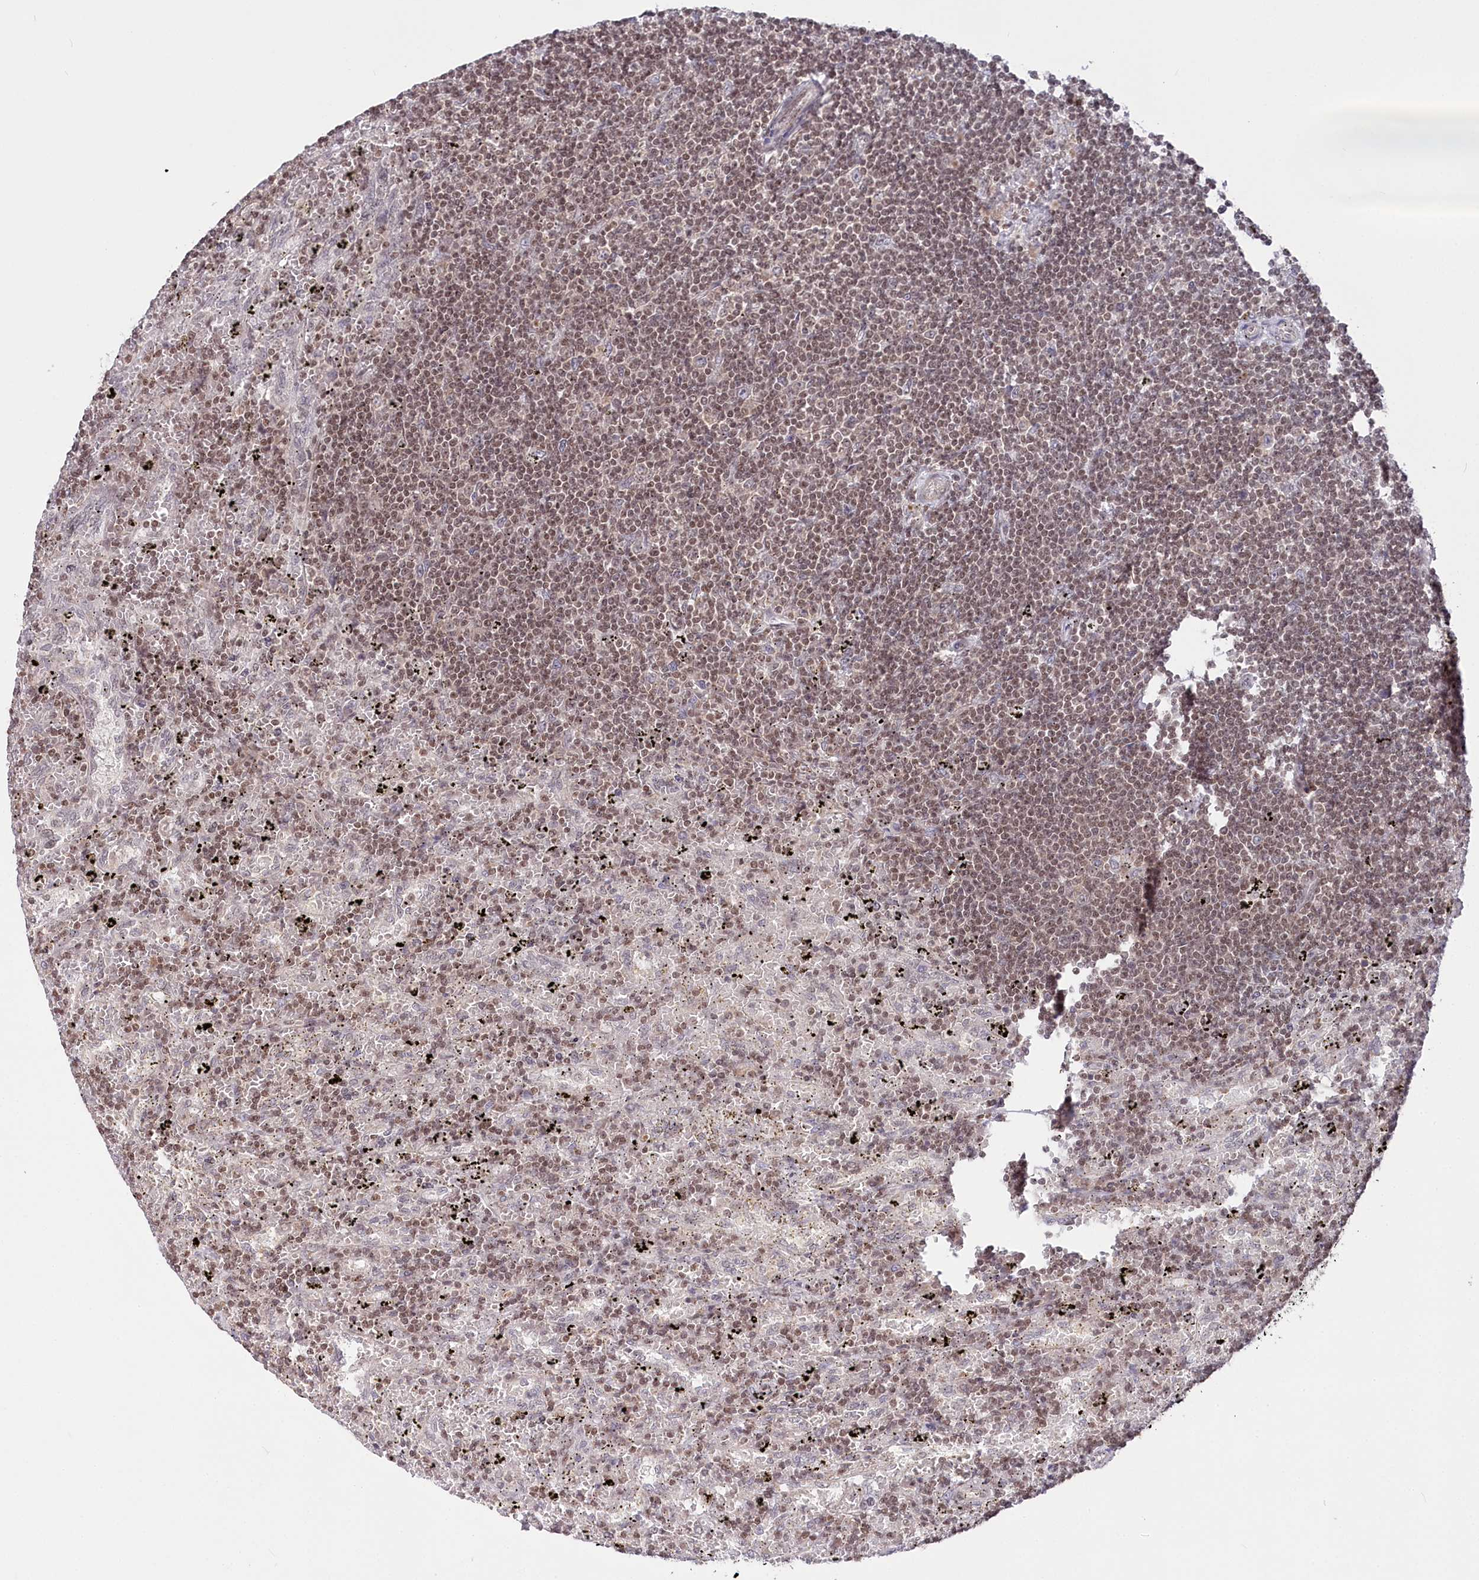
{"staining": {"intensity": "weak", "quantity": ">75%", "location": "nuclear"}, "tissue": "lymphoma", "cell_type": "Tumor cells", "image_type": "cancer", "snomed": [{"axis": "morphology", "description": "Malignant lymphoma, non-Hodgkin's type, Low grade"}, {"axis": "topography", "description": "Spleen"}], "caption": "Immunohistochemical staining of malignant lymphoma, non-Hodgkin's type (low-grade) demonstrates weak nuclear protein expression in about >75% of tumor cells. The protein is stained brown, and the nuclei are stained in blue (DAB (3,3'-diaminobenzidine) IHC with brightfield microscopy, high magnification).", "gene": "CGGBP1", "patient": {"sex": "male", "age": 76}}